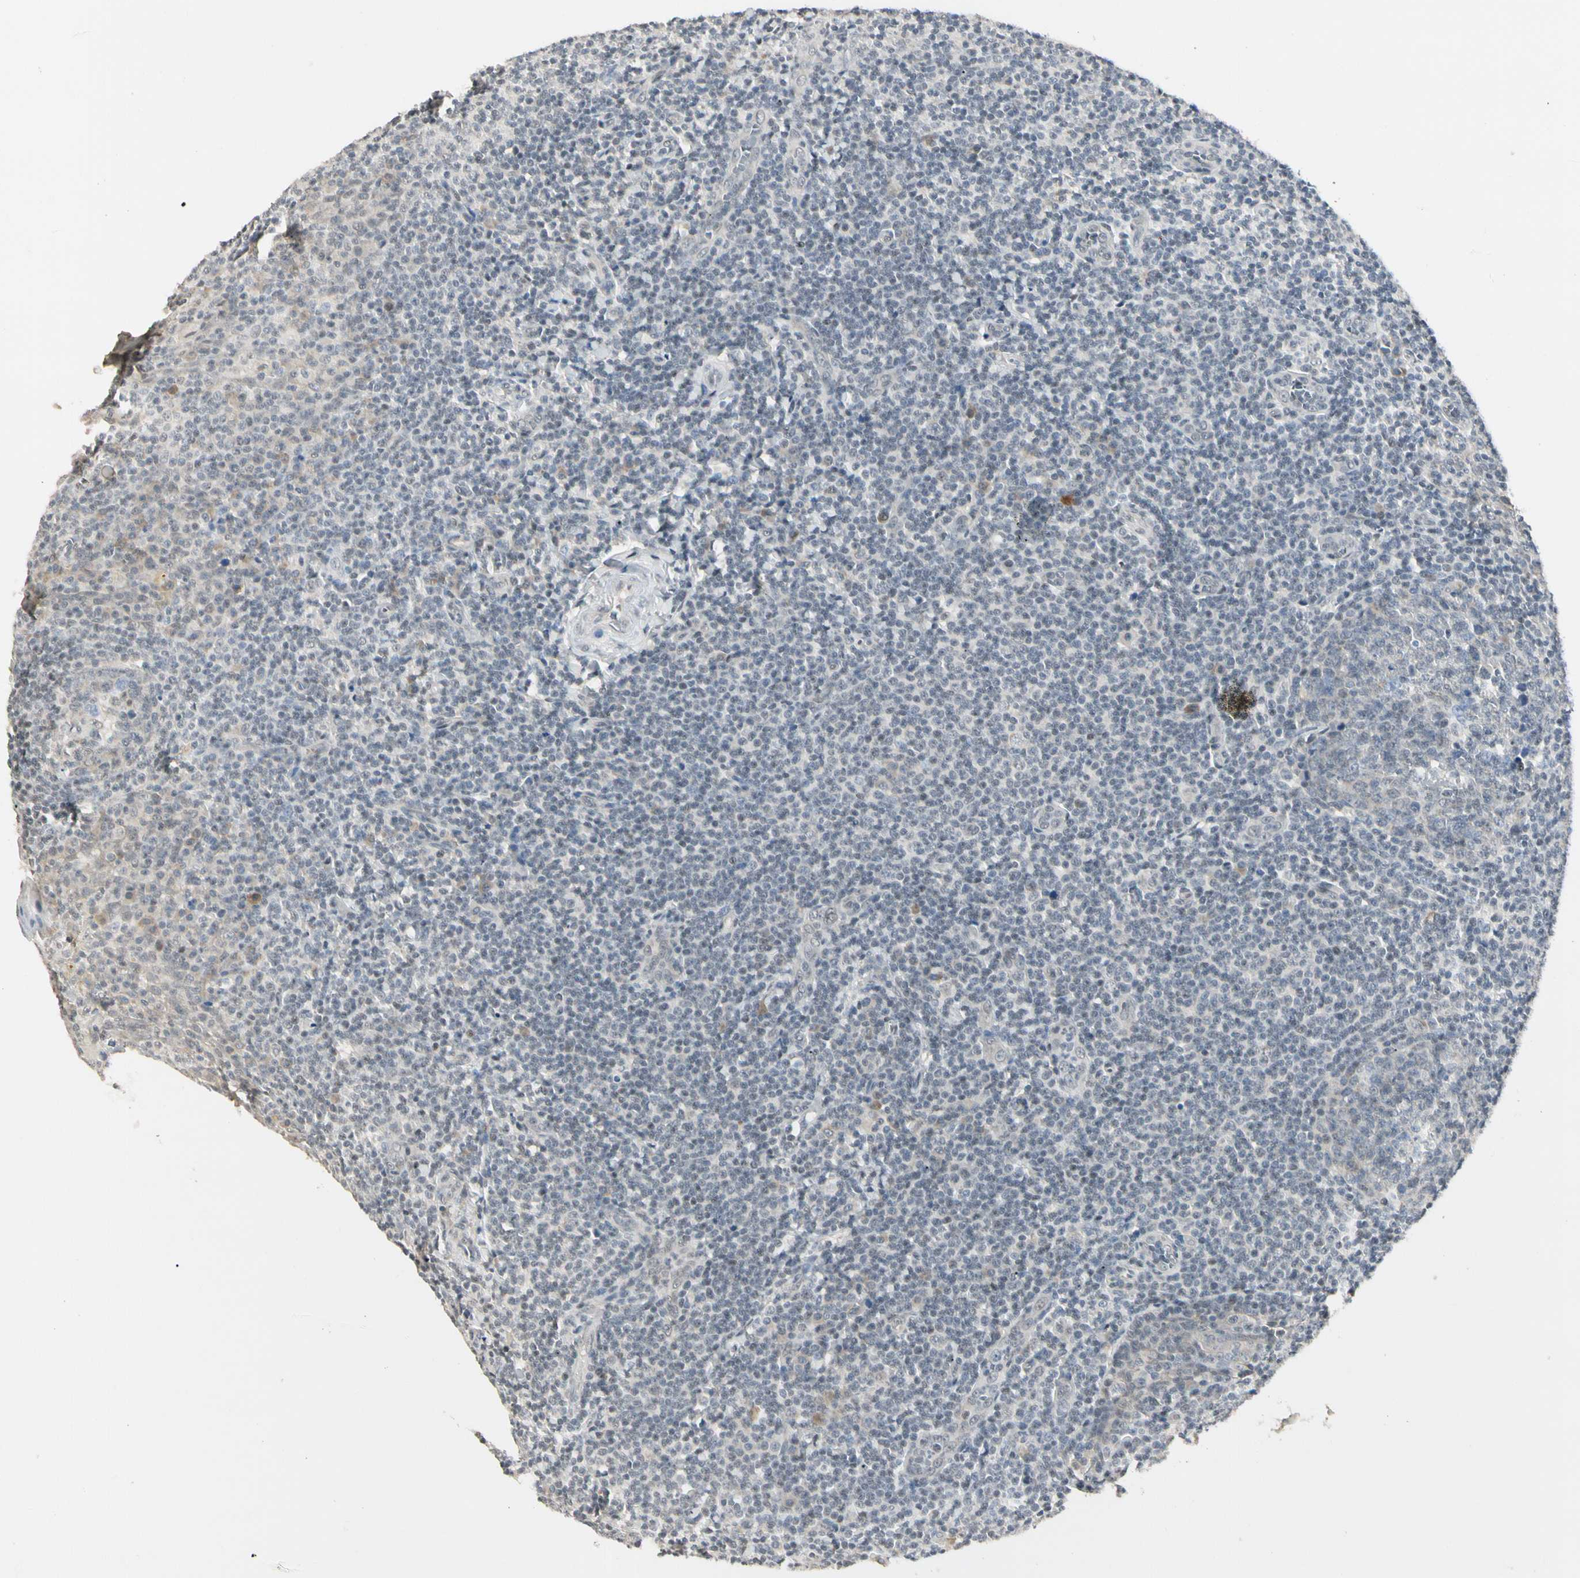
{"staining": {"intensity": "negative", "quantity": "none", "location": "none"}, "tissue": "tonsil", "cell_type": "Germinal center cells", "image_type": "normal", "snomed": [{"axis": "morphology", "description": "Normal tissue, NOS"}, {"axis": "topography", "description": "Tonsil"}], "caption": "Tonsil stained for a protein using IHC displays no expression germinal center cells.", "gene": "GREM1", "patient": {"sex": "male", "age": 31}}